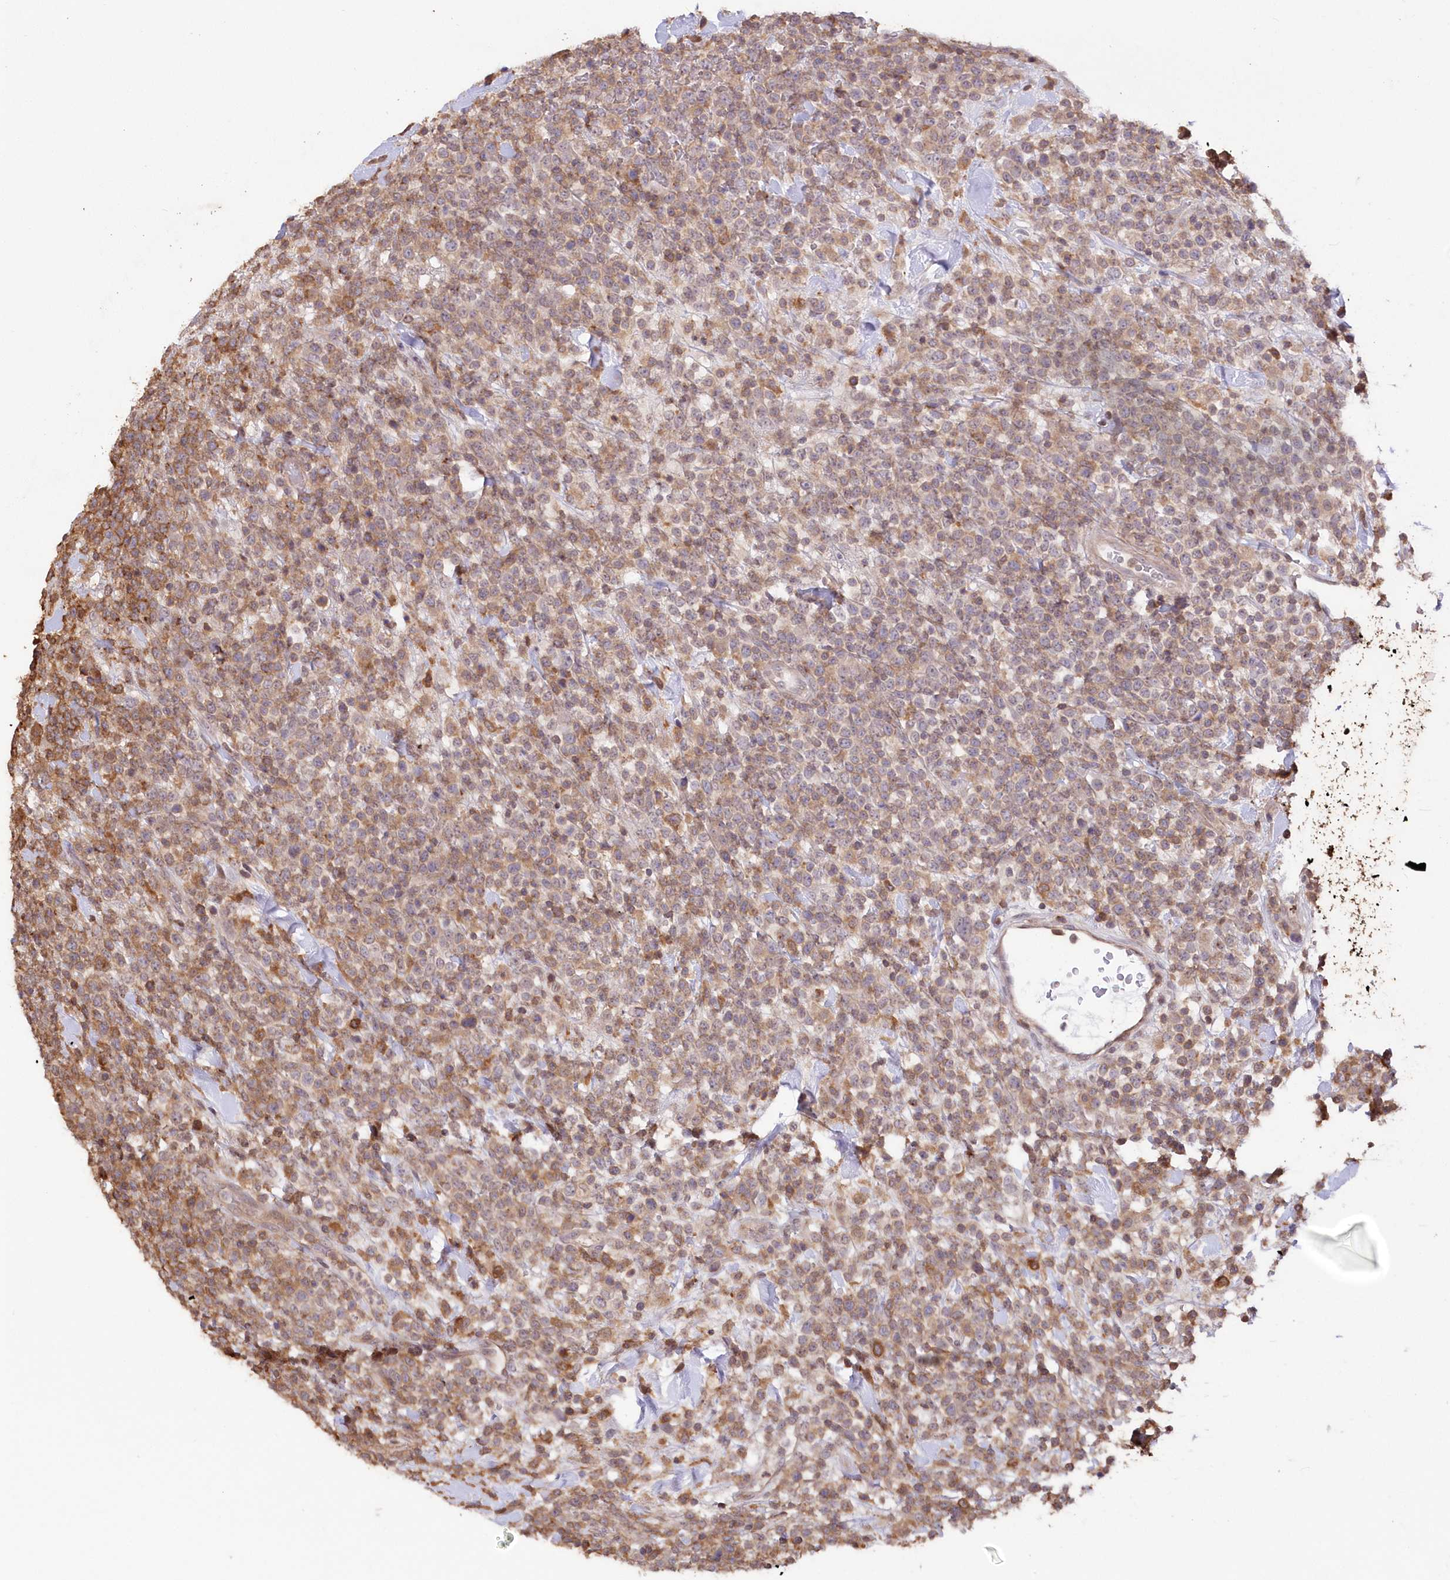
{"staining": {"intensity": "moderate", "quantity": "<25%", "location": "cytoplasmic/membranous"}, "tissue": "lymphoma", "cell_type": "Tumor cells", "image_type": "cancer", "snomed": [{"axis": "morphology", "description": "Malignant lymphoma, non-Hodgkin's type, High grade"}, {"axis": "topography", "description": "Colon"}], "caption": "High-grade malignant lymphoma, non-Hodgkin's type stained with immunohistochemistry shows moderate cytoplasmic/membranous expression in about <25% of tumor cells.", "gene": "SNED1", "patient": {"sex": "female", "age": 53}}